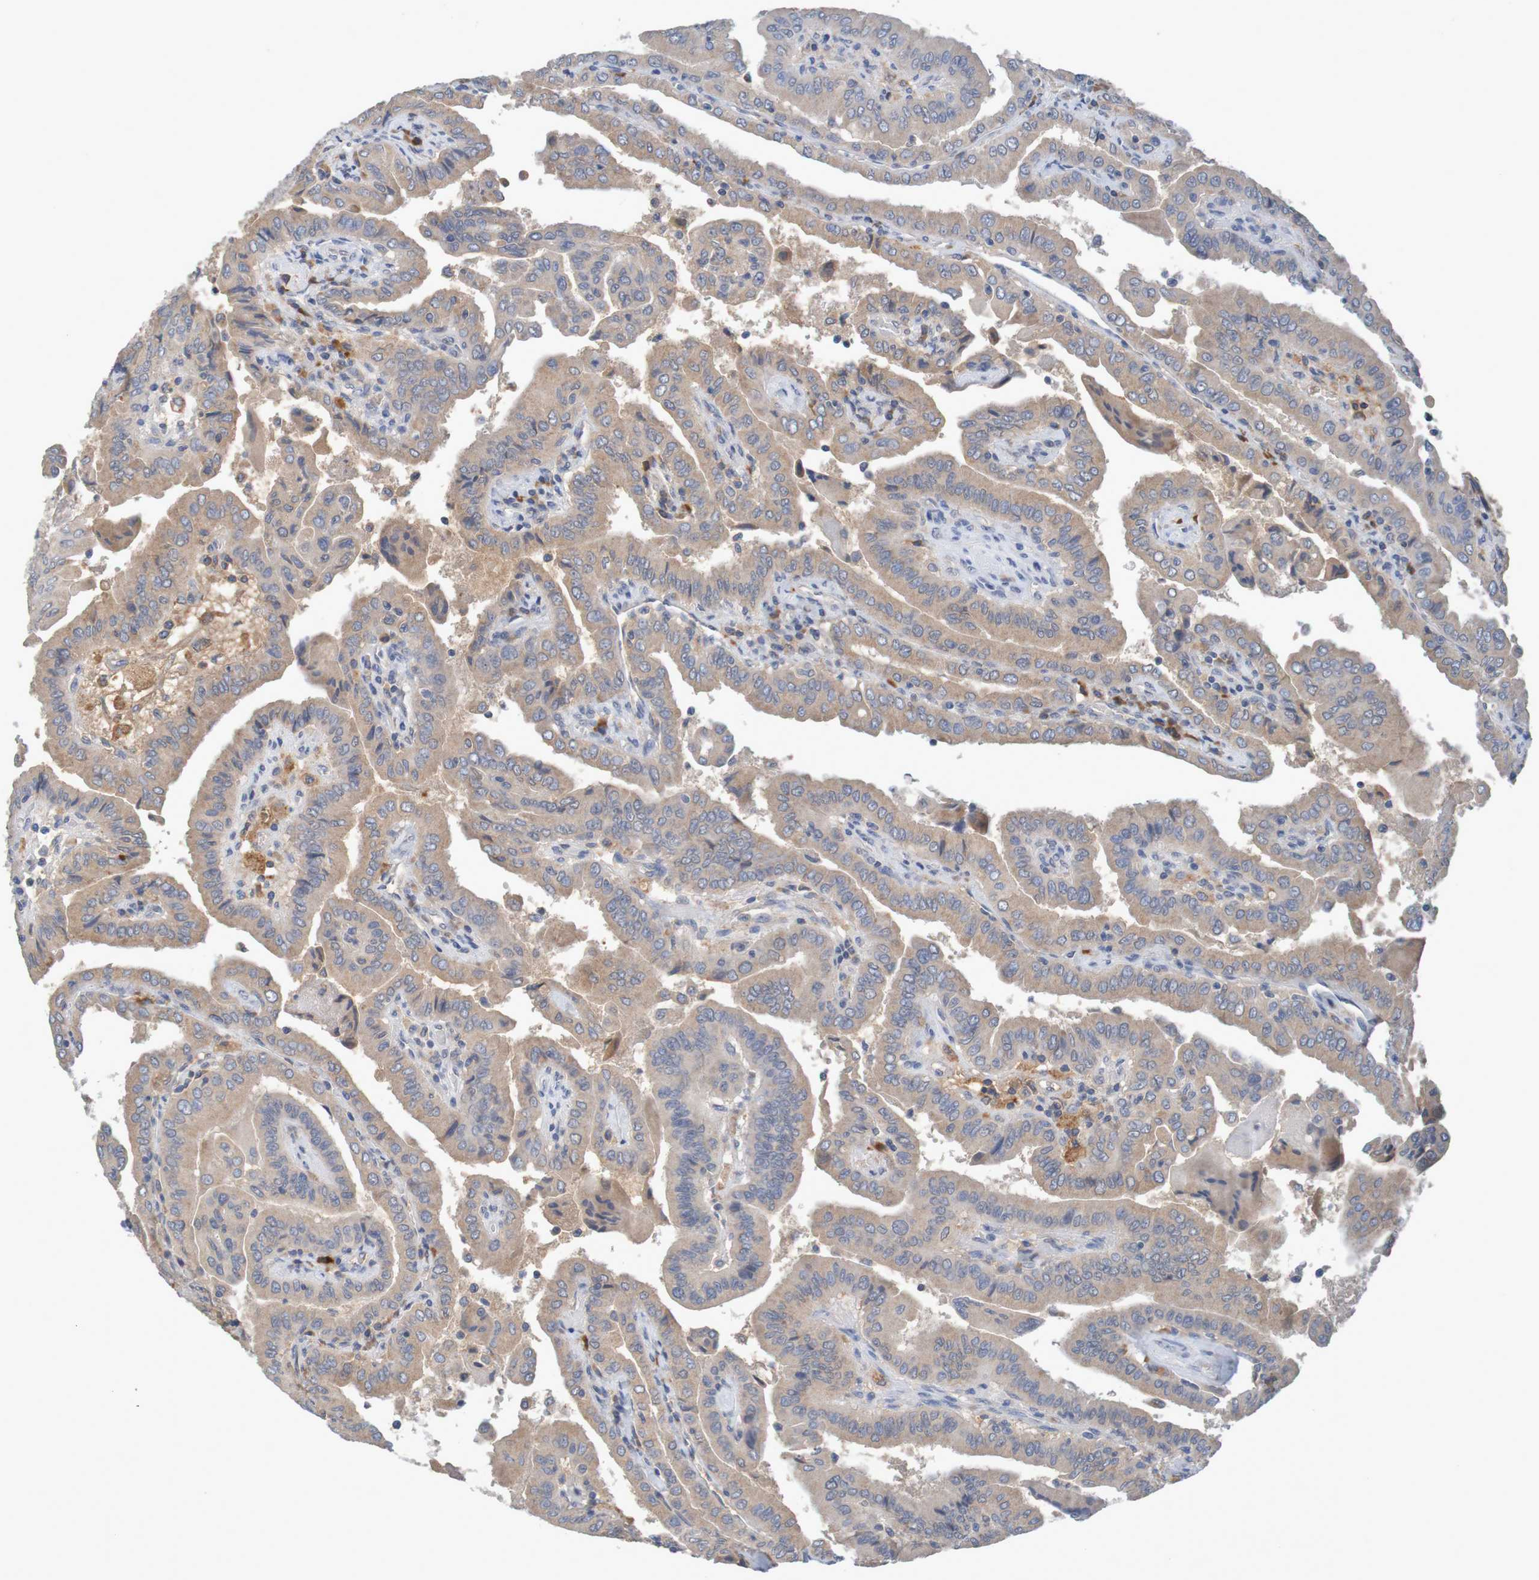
{"staining": {"intensity": "moderate", "quantity": ">75%", "location": "cytoplasmic/membranous"}, "tissue": "thyroid cancer", "cell_type": "Tumor cells", "image_type": "cancer", "snomed": [{"axis": "morphology", "description": "Papillary adenocarcinoma, NOS"}, {"axis": "topography", "description": "Thyroid gland"}], "caption": "The image demonstrates staining of thyroid papillary adenocarcinoma, revealing moderate cytoplasmic/membranous protein expression (brown color) within tumor cells. (DAB IHC, brown staining for protein, blue staining for nuclei).", "gene": "LTA", "patient": {"sex": "male", "age": 33}}